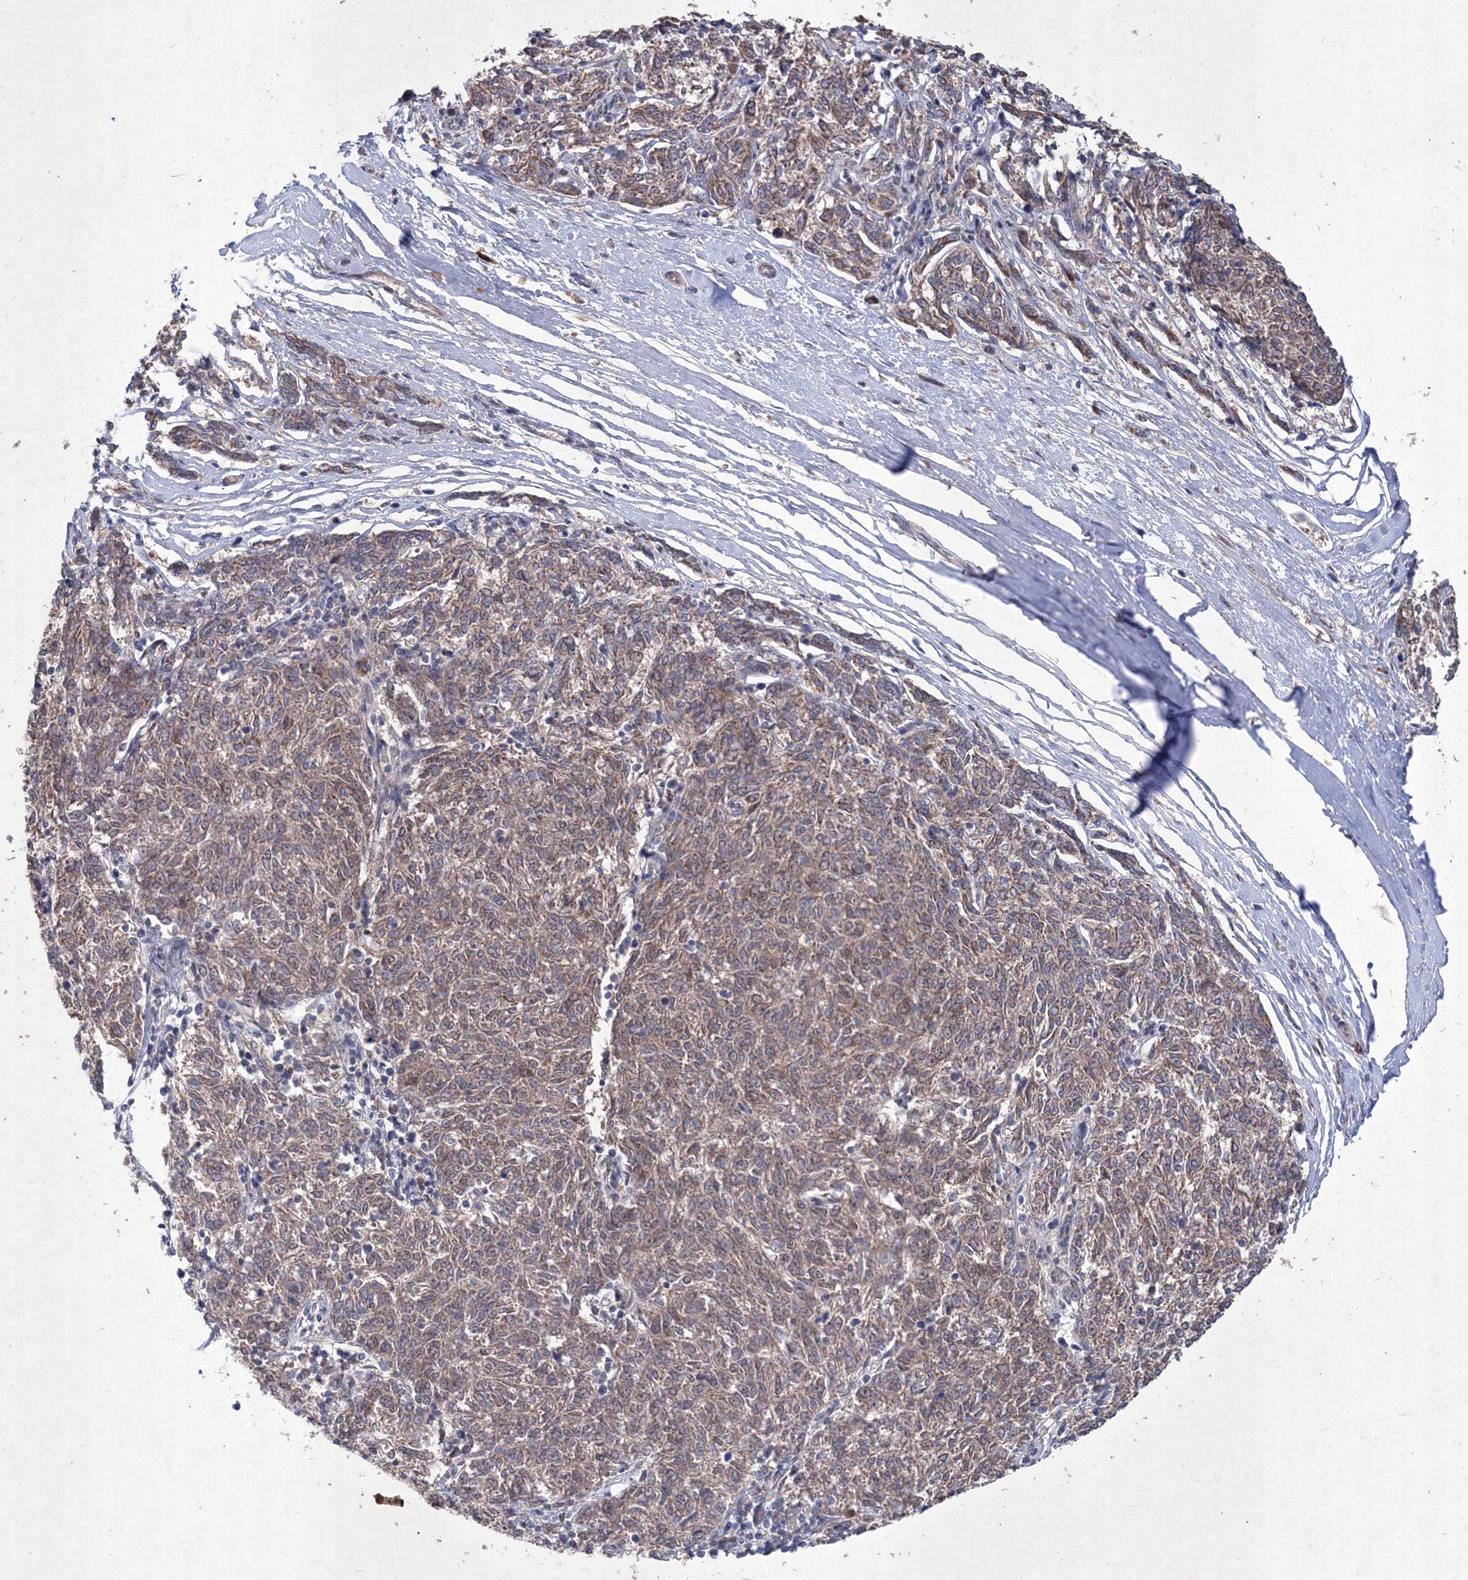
{"staining": {"intensity": "weak", "quantity": ">75%", "location": "cytoplasmic/membranous"}, "tissue": "melanoma", "cell_type": "Tumor cells", "image_type": "cancer", "snomed": [{"axis": "morphology", "description": "Malignant melanoma, NOS"}, {"axis": "topography", "description": "Skin"}], "caption": "IHC photomicrograph of melanoma stained for a protein (brown), which reveals low levels of weak cytoplasmic/membranous expression in about >75% of tumor cells.", "gene": "MTRF1L", "patient": {"sex": "female", "age": 72}}